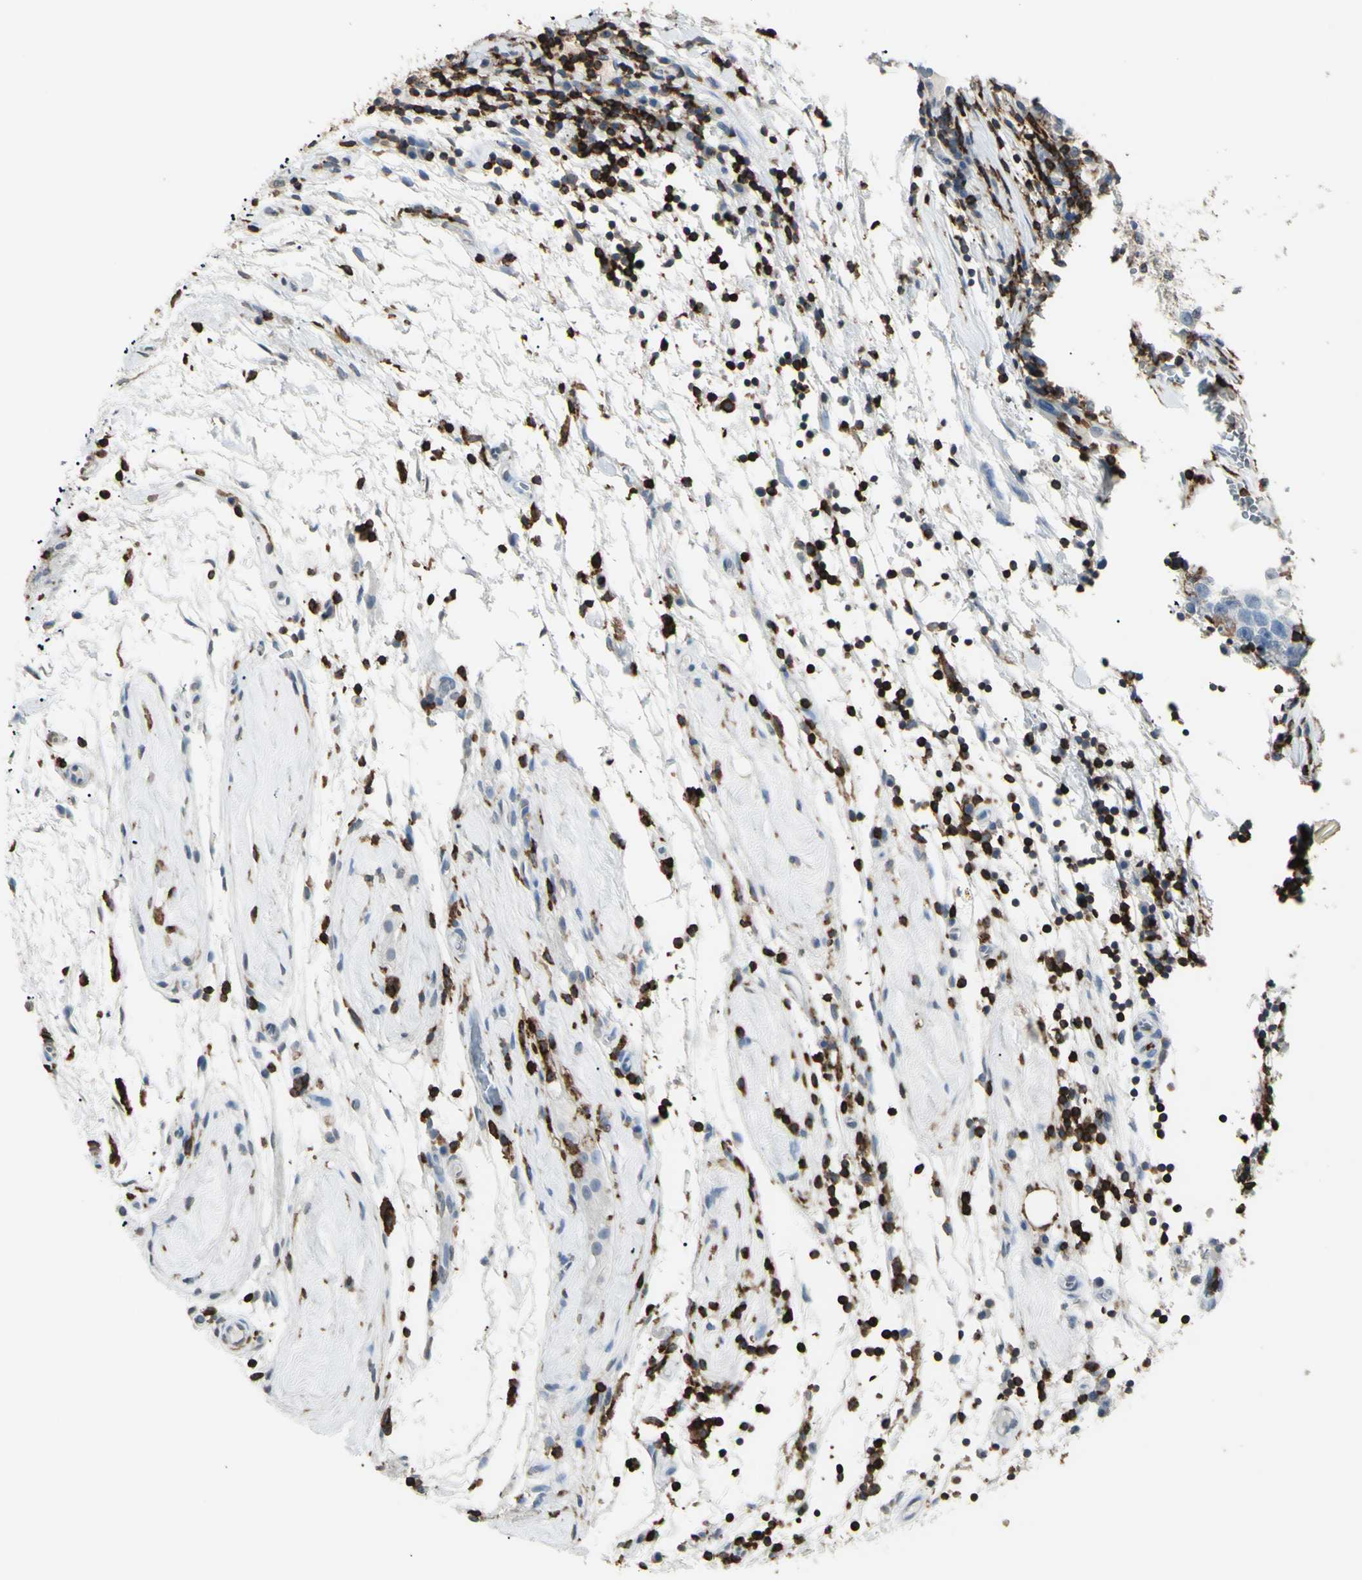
{"staining": {"intensity": "negative", "quantity": "none", "location": "none"}, "tissue": "testis cancer", "cell_type": "Tumor cells", "image_type": "cancer", "snomed": [{"axis": "morphology", "description": "Seminoma, NOS"}, {"axis": "topography", "description": "Testis"}], "caption": "Tumor cells are negative for protein expression in human testis cancer (seminoma).", "gene": "PSTPIP1", "patient": {"sex": "male", "age": 43}}